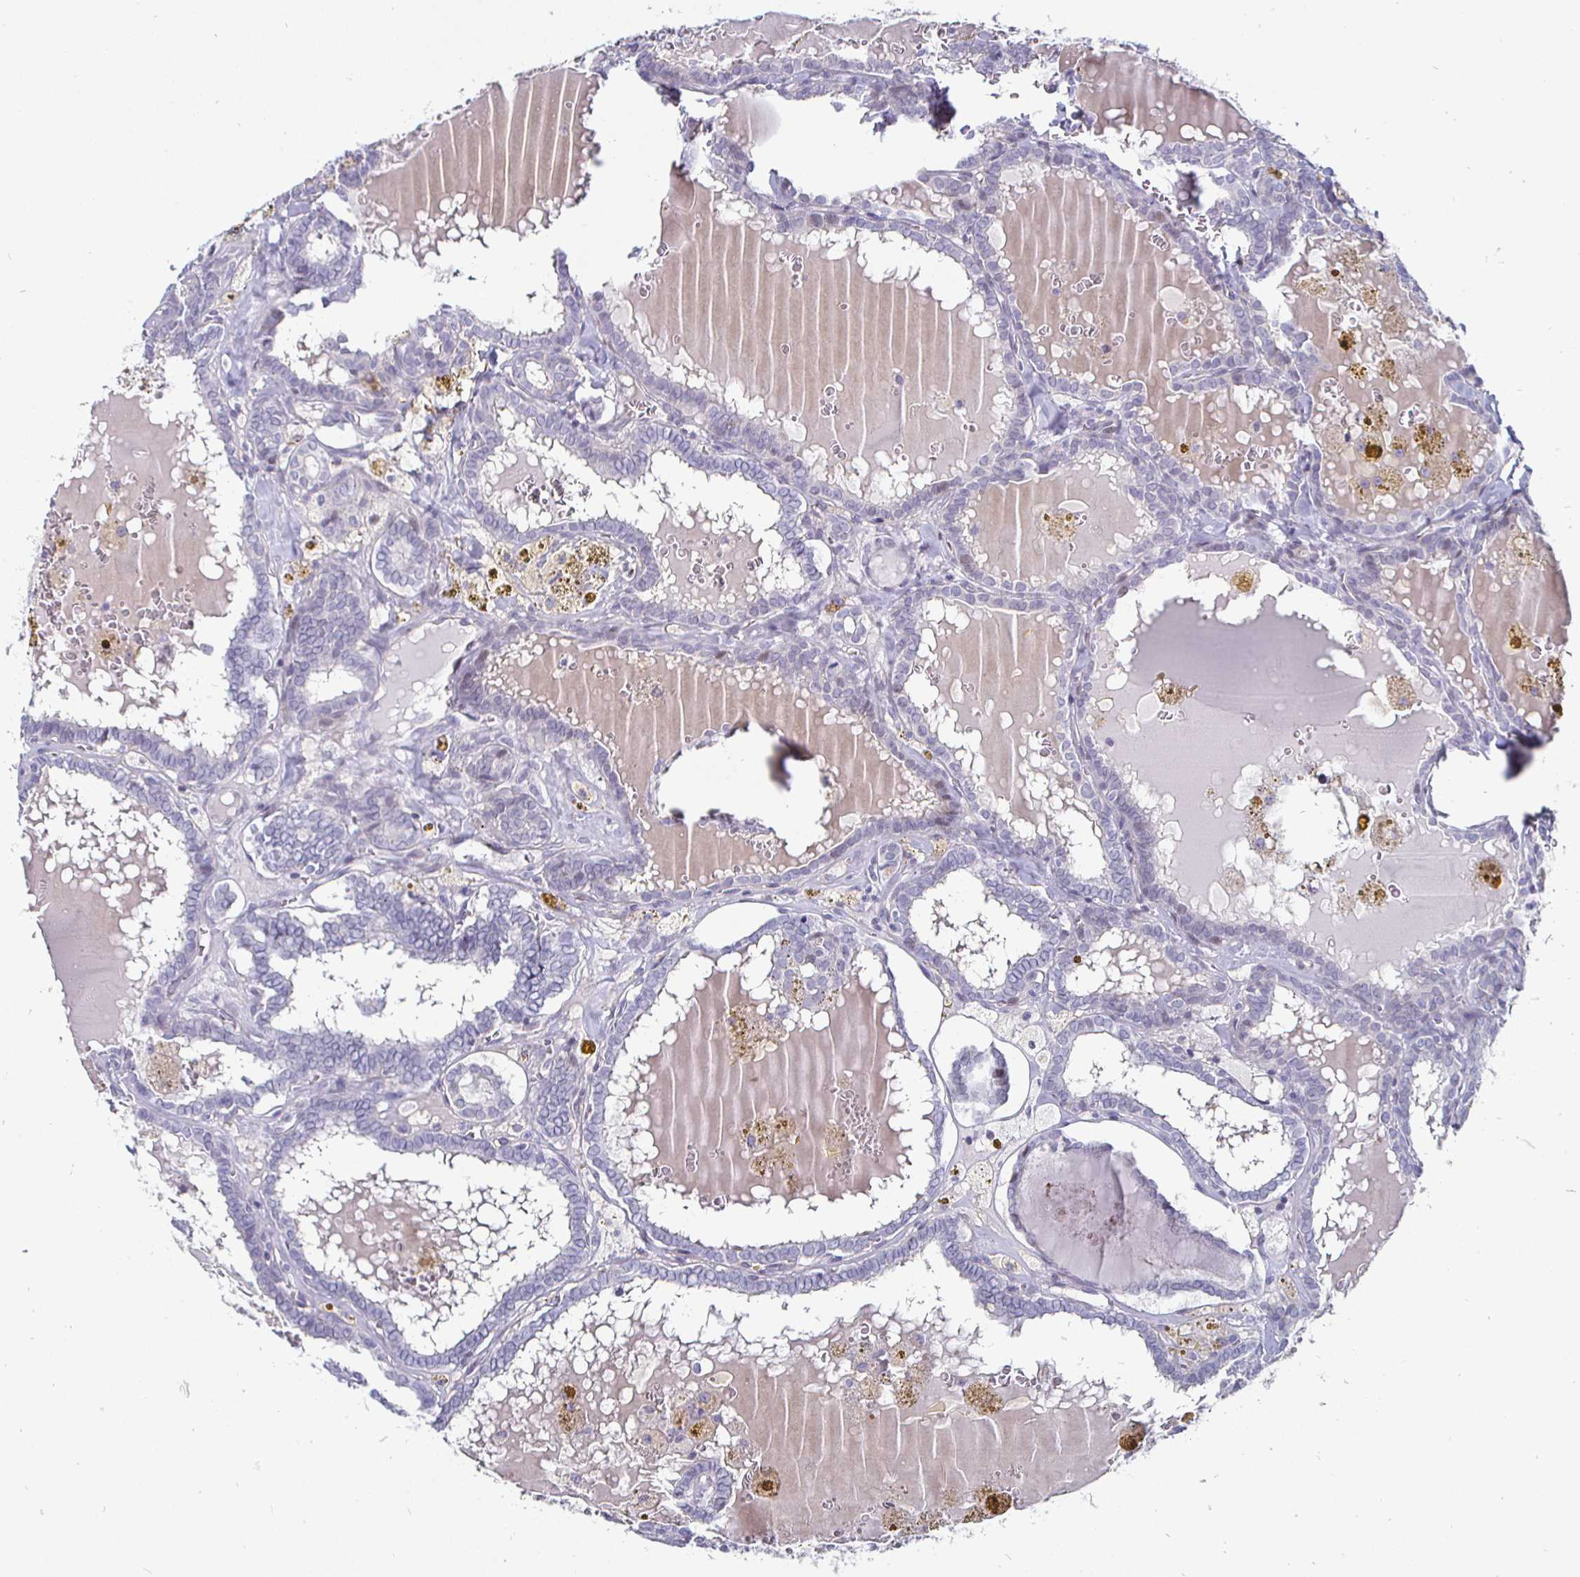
{"staining": {"intensity": "negative", "quantity": "none", "location": "none"}, "tissue": "thyroid cancer", "cell_type": "Tumor cells", "image_type": "cancer", "snomed": [{"axis": "morphology", "description": "Papillary adenocarcinoma, NOS"}, {"axis": "topography", "description": "Thyroid gland"}], "caption": "A histopathology image of thyroid cancer stained for a protein displays no brown staining in tumor cells.", "gene": "DMRTB1", "patient": {"sex": "female", "age": 39}}